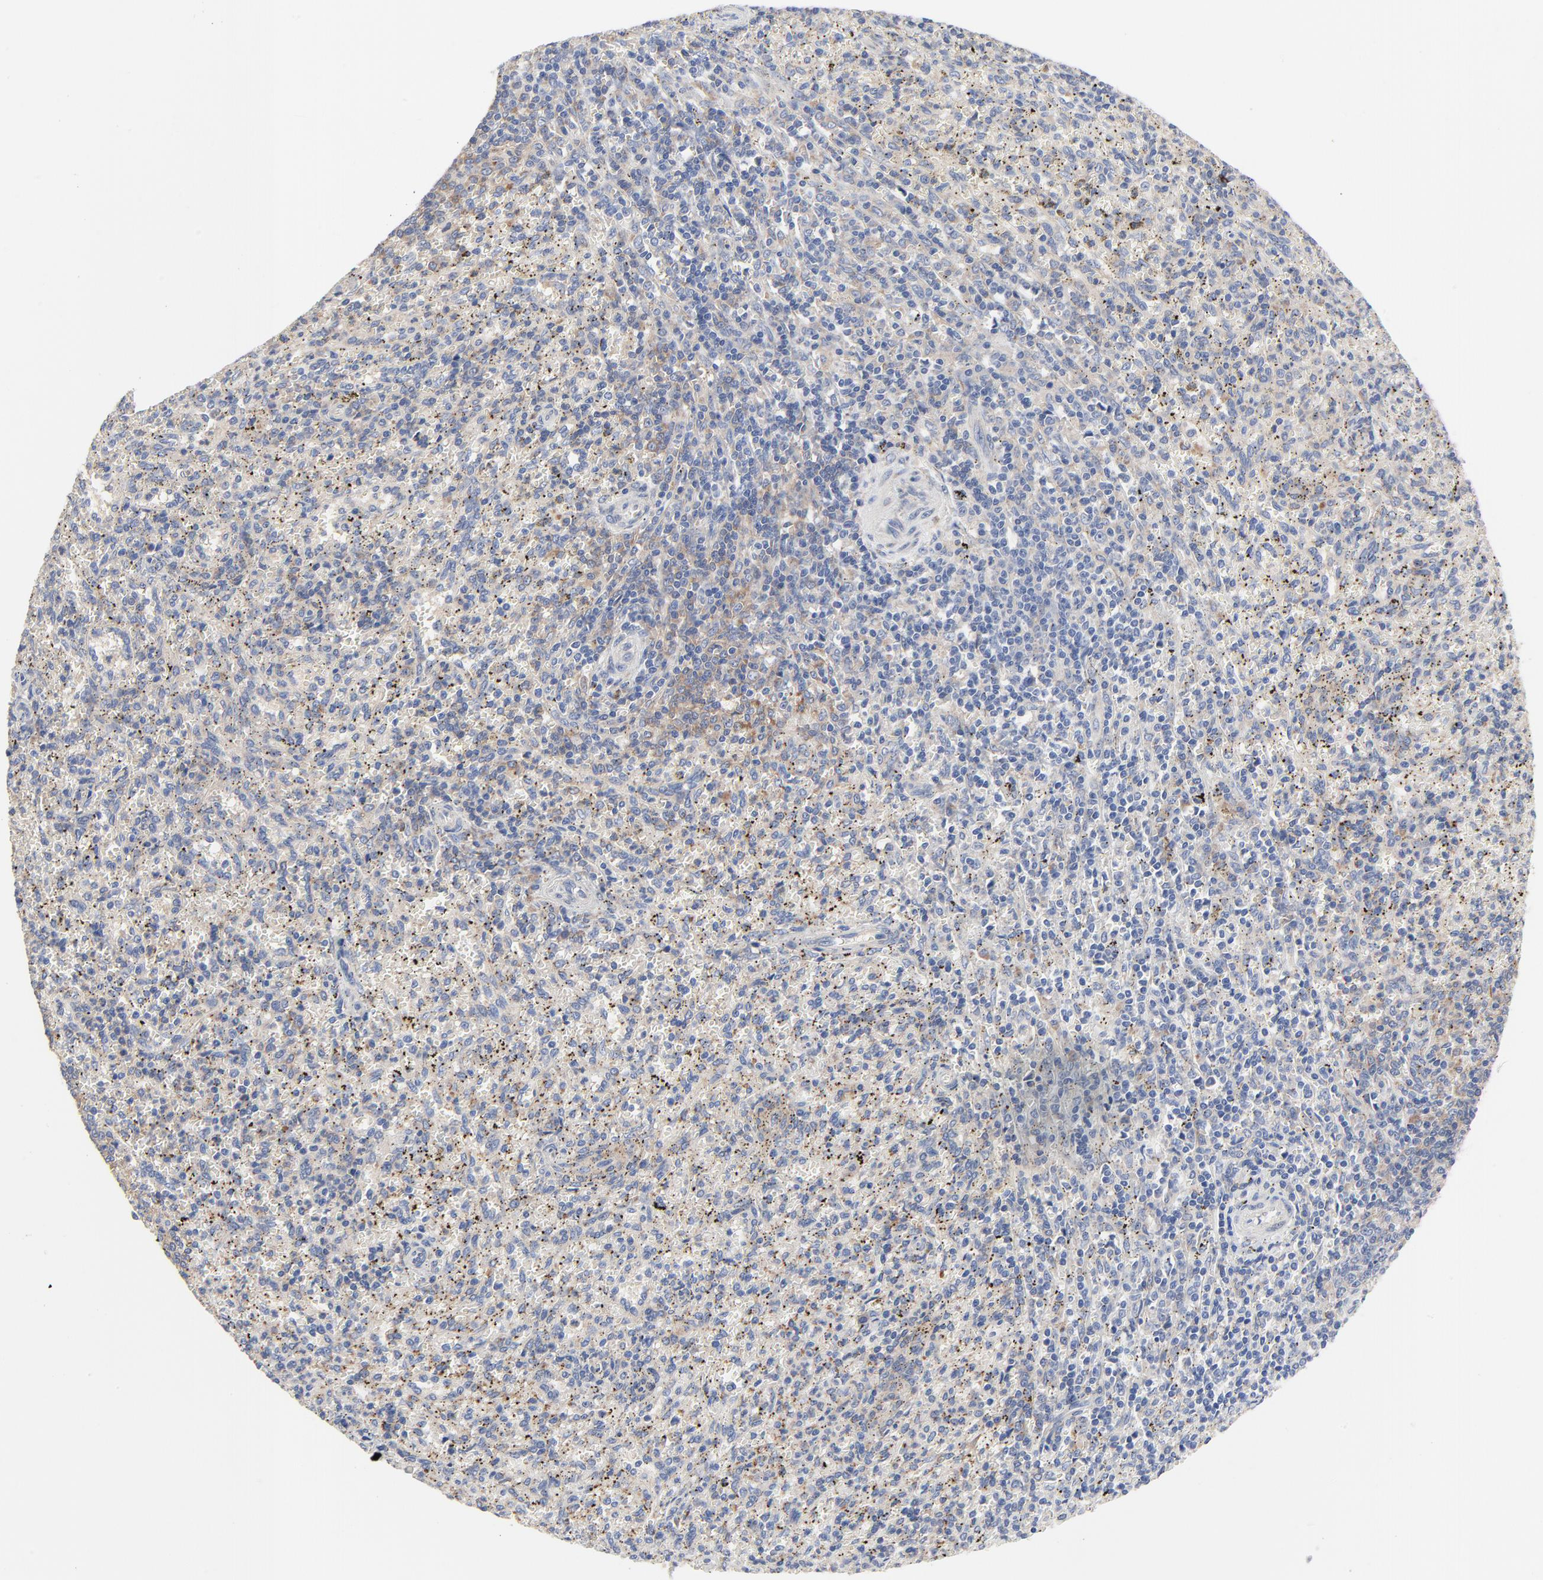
{"staining": {"intensity": "weak", "quantity": "25%-75%", "location": "cytoplasmic/membranous"}, "tissue": "spleen", "cell_type": "Cells in red pulp", "image_type": "normal", "snomed": [{"axis": "morphology", "description": "Normal tissue, NOS"}, {"axis": "topography", "description": "Spleen"}], "caption": "Immunohistochemical staining of benign spleen exhibits weak cytoplasmic/membranous protein positivity in about 25%-75% of cells in red pulp.", "gene": "VAV2", "patient": {"sex": "female", "age": 10}}